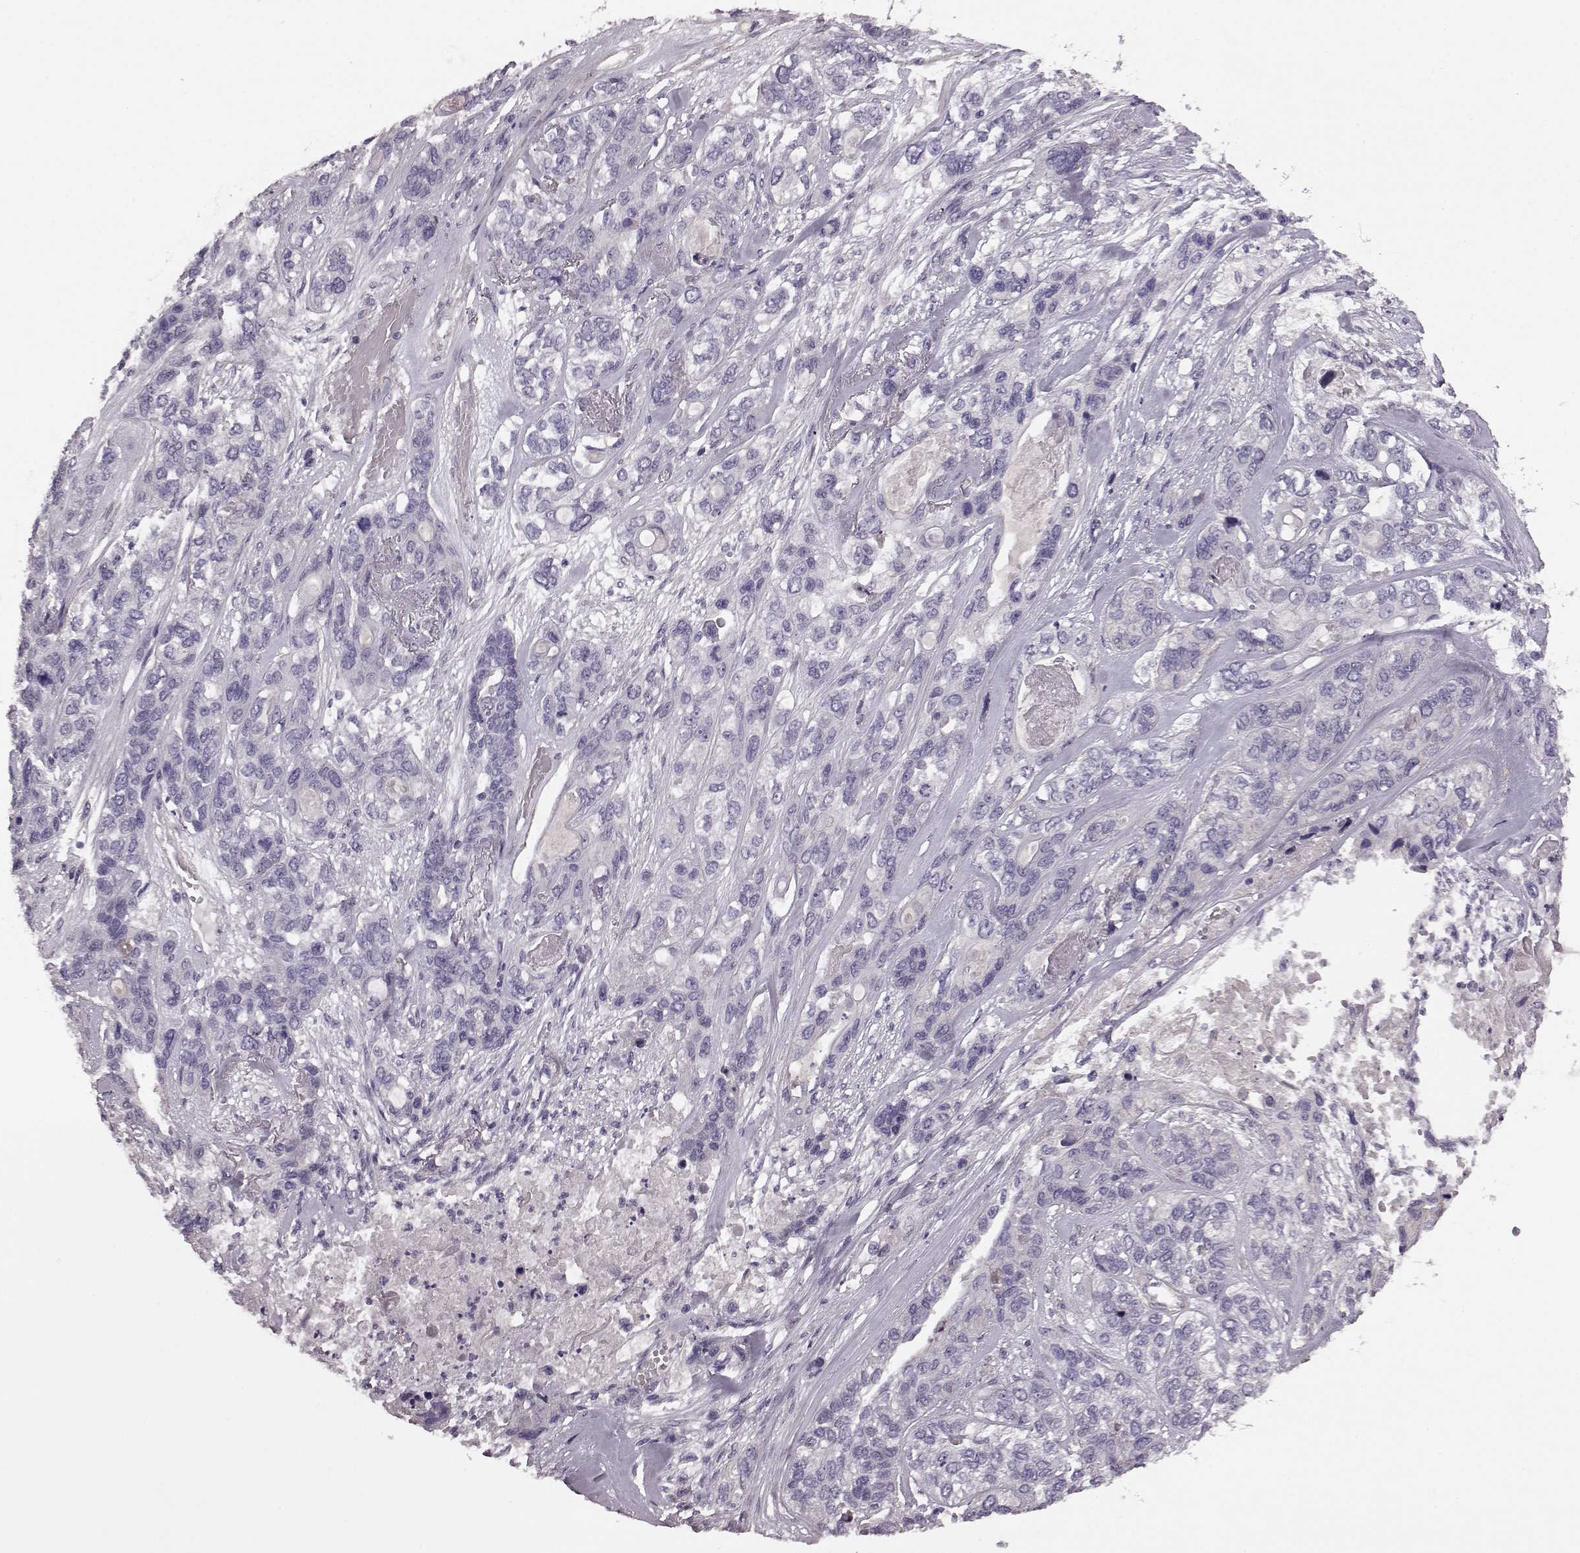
{"staining": {"intensity": "negative", "quantity": "none", "location": "none"}, "tissue": "lung cancer", "cell_type": "Tumor cells", "image_type": "cancer", "snomed": [{"axis": "morphology", "description": "Squamous cell carcinoma, NOS"}, {"axis": "topography", "description": "Lung"}], "caption": "DAB (3,3'-diaminobenzidine) immunohistochemical staining of human lung cancer displays no significant expression in tumor cells.", "gene": "GRK1", "patient": {"sex": "female", "age": 70}}